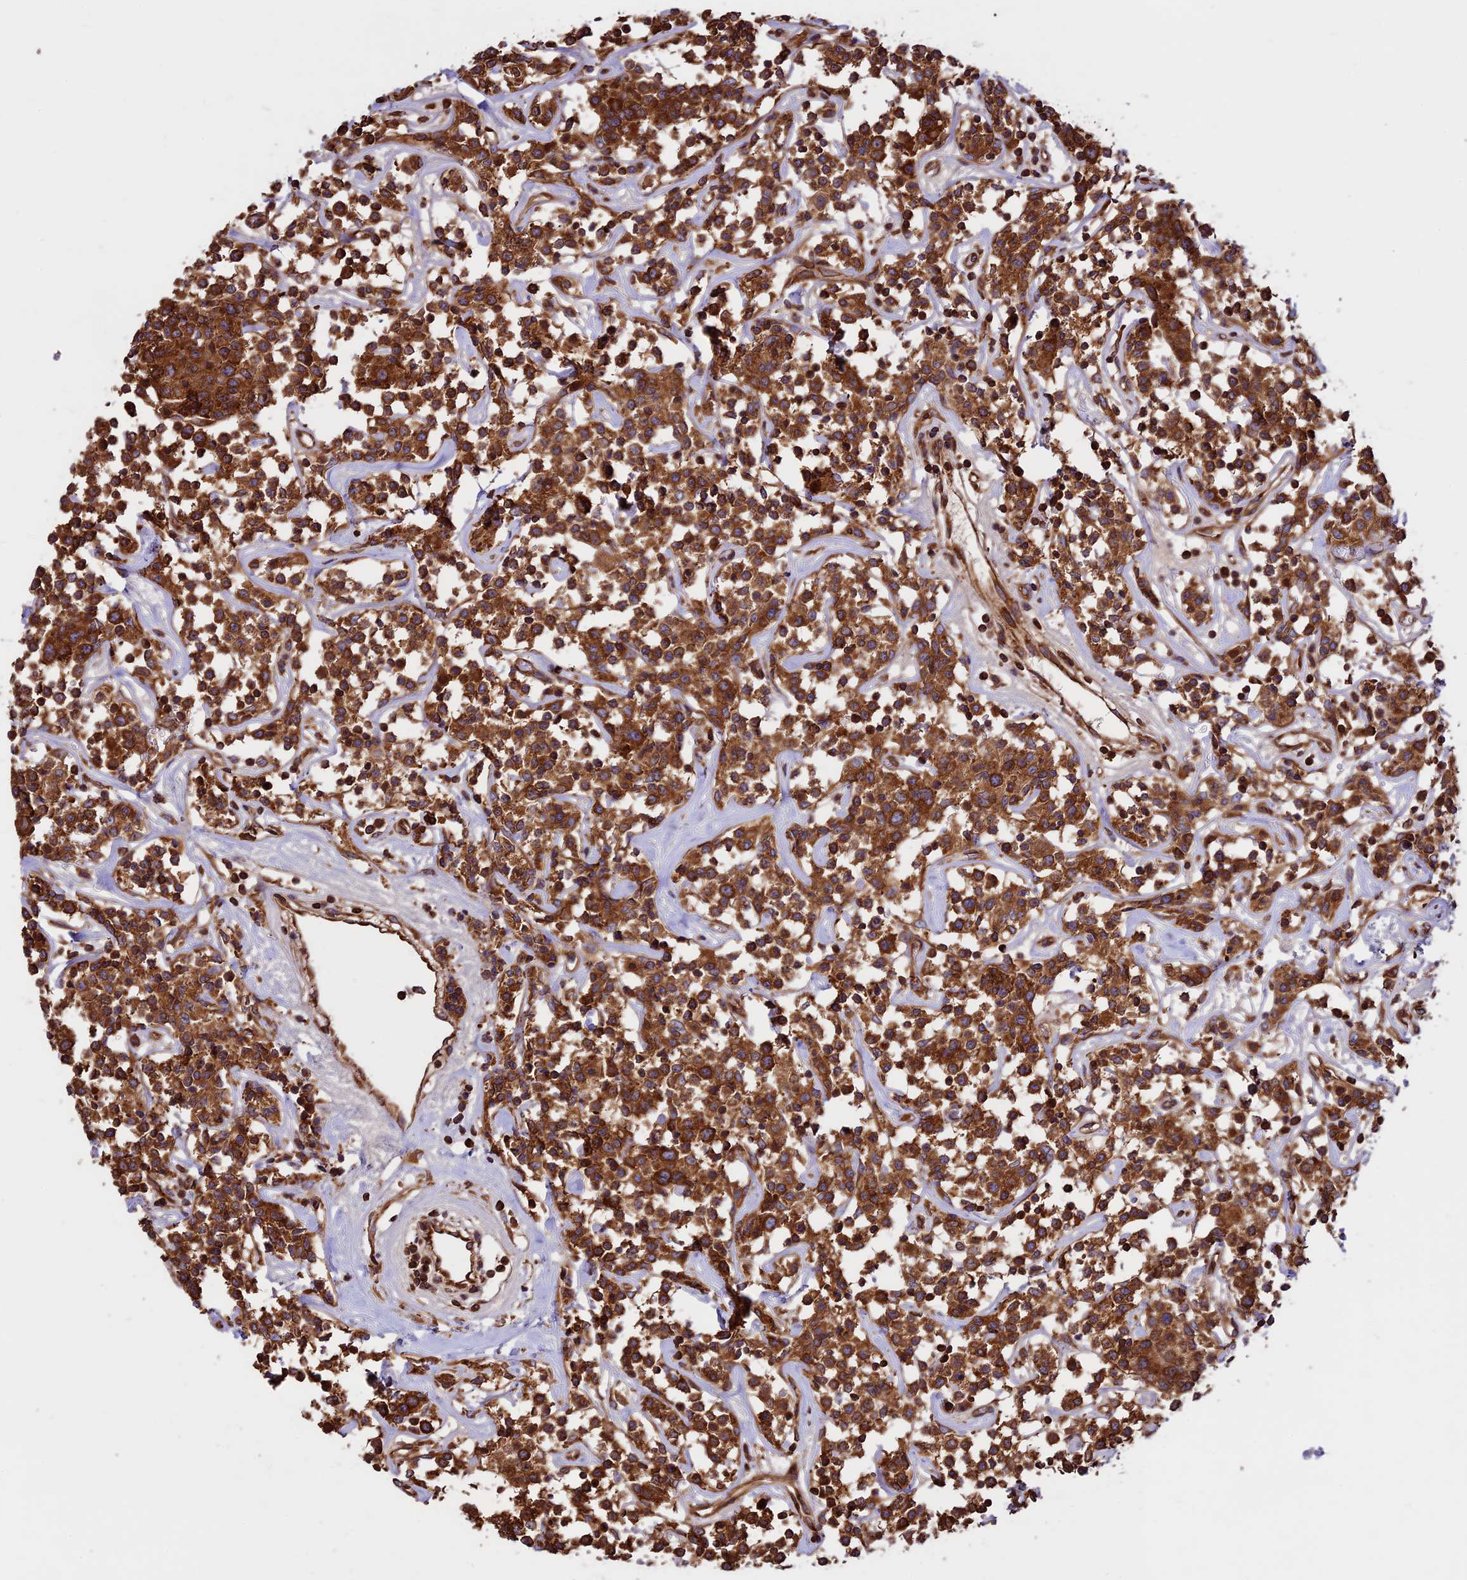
{"staining": {"intensity": "strong", "quantity": ">75%", "location": "cytoplasmic/membranous"}, "tissue": "lymphoma", "cell_type": "Tumor cells", "image_type": "cancer", "snomed": [{"axis": "morphology", "description": "Malignant lymphoma, non-Hodgkin's type, Low grade"}, {"axis": "topography", "description": "Small intestine"}], "caption": "This is a micrograph of immunohistochemistry (IHC) staining of lymphoma, which shows strong positivity in the cytoplasmic/membranous of tumor cells.", "gene": "KARS1", "patient": {"sex": "female", "age": 59}}